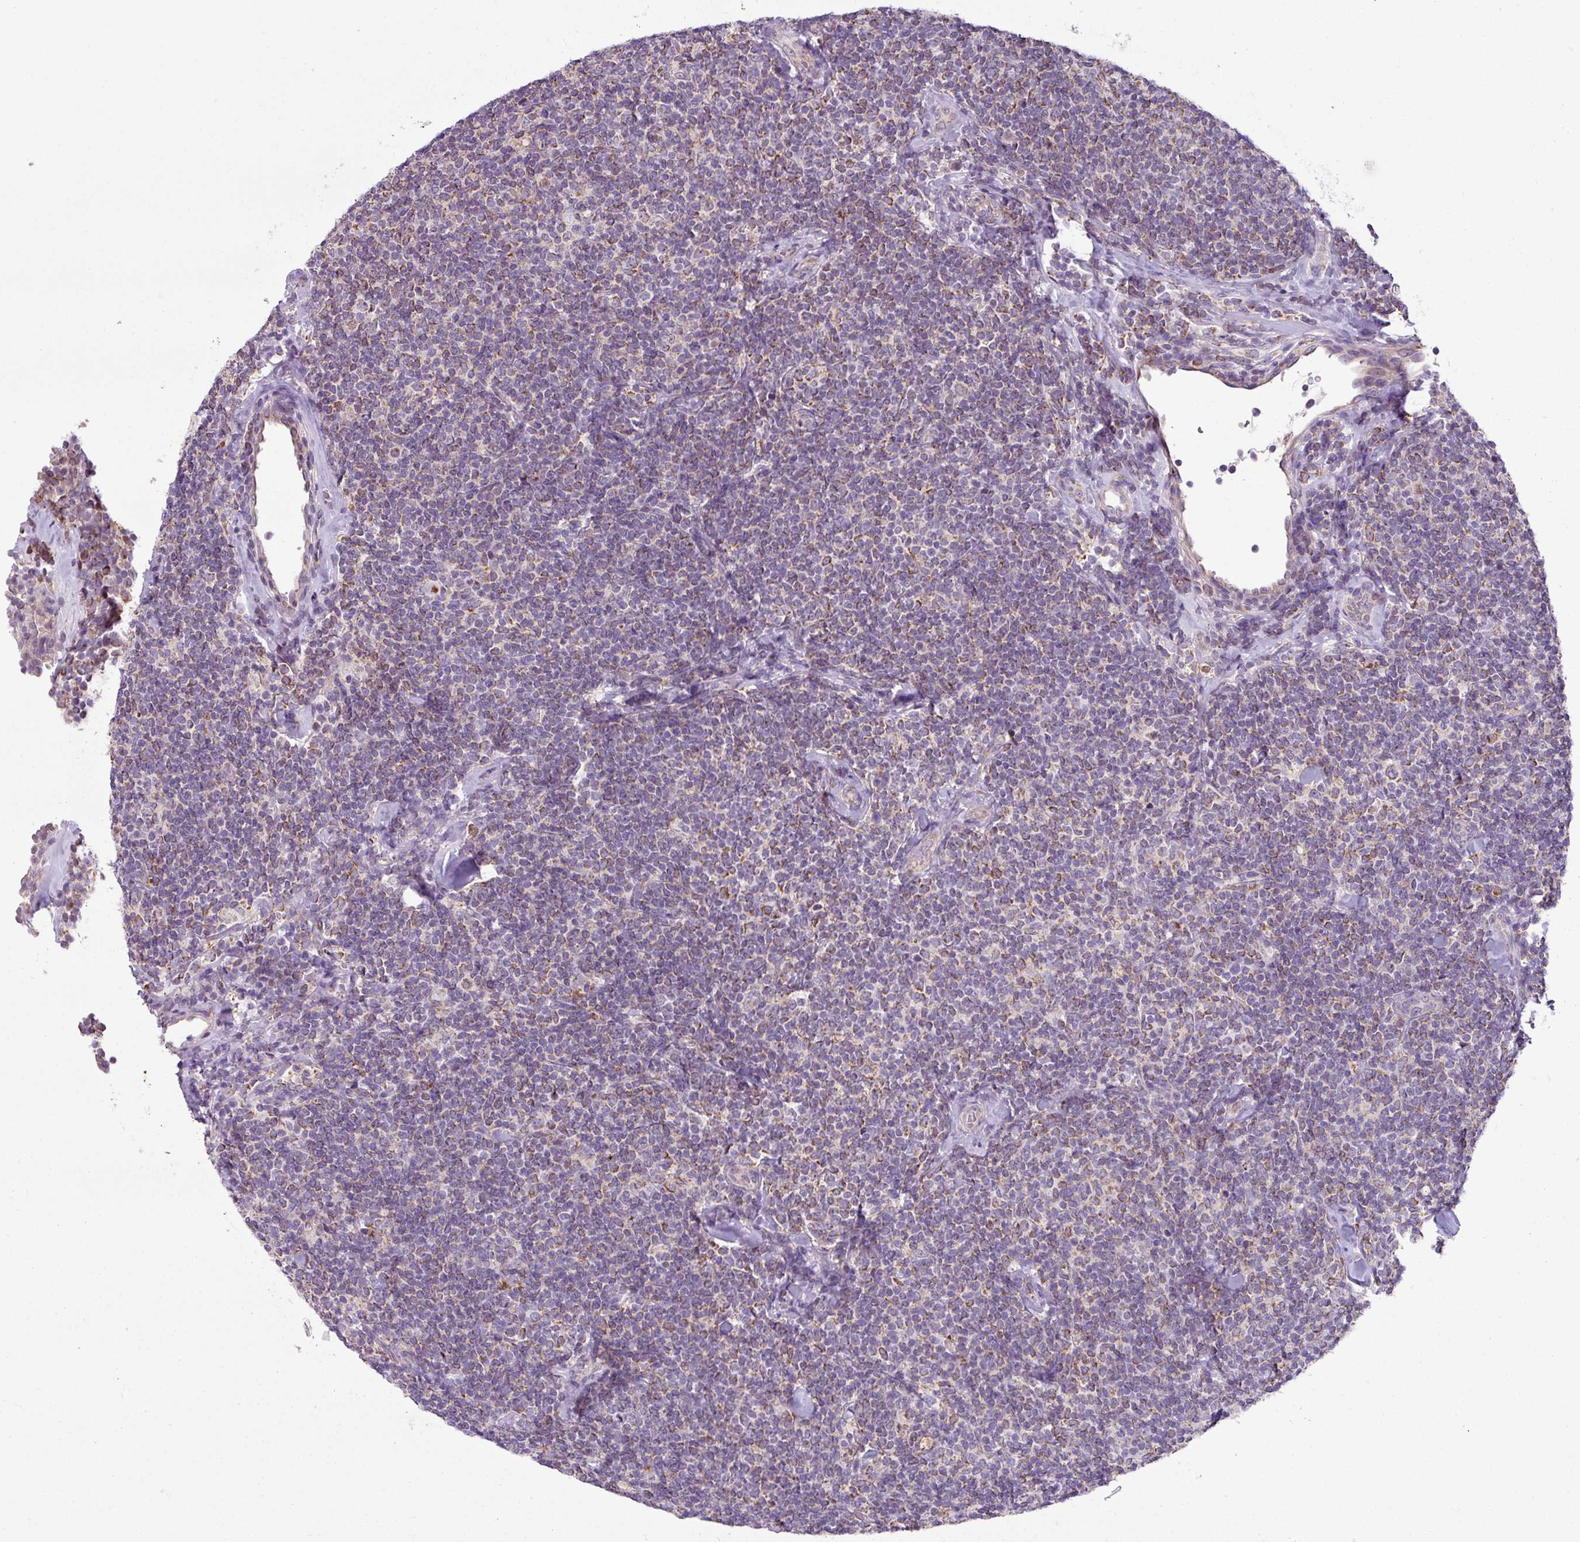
{"staining": {"intensity": "moderate", "quantity": "25%-75%", "location": "cytoplasmic/membranous"}, "tissue": "lymphoma", "cell_type": "Tumor cells", "image_type": "cancer", "snomed": [{"axis": "morphology", "description": "Malignant lymphoma, non-Hodgkin's type, Low grade"}, {"axis": "topography", "description": "Lymph node"}], "caption": "Protein staining displays moderate cytoplasmic/membranous positivity in about 25%-75% of tumor cells in lymphoma.", "gene": "LRRC9", "patient": {"sex": "female", "age": 56}}